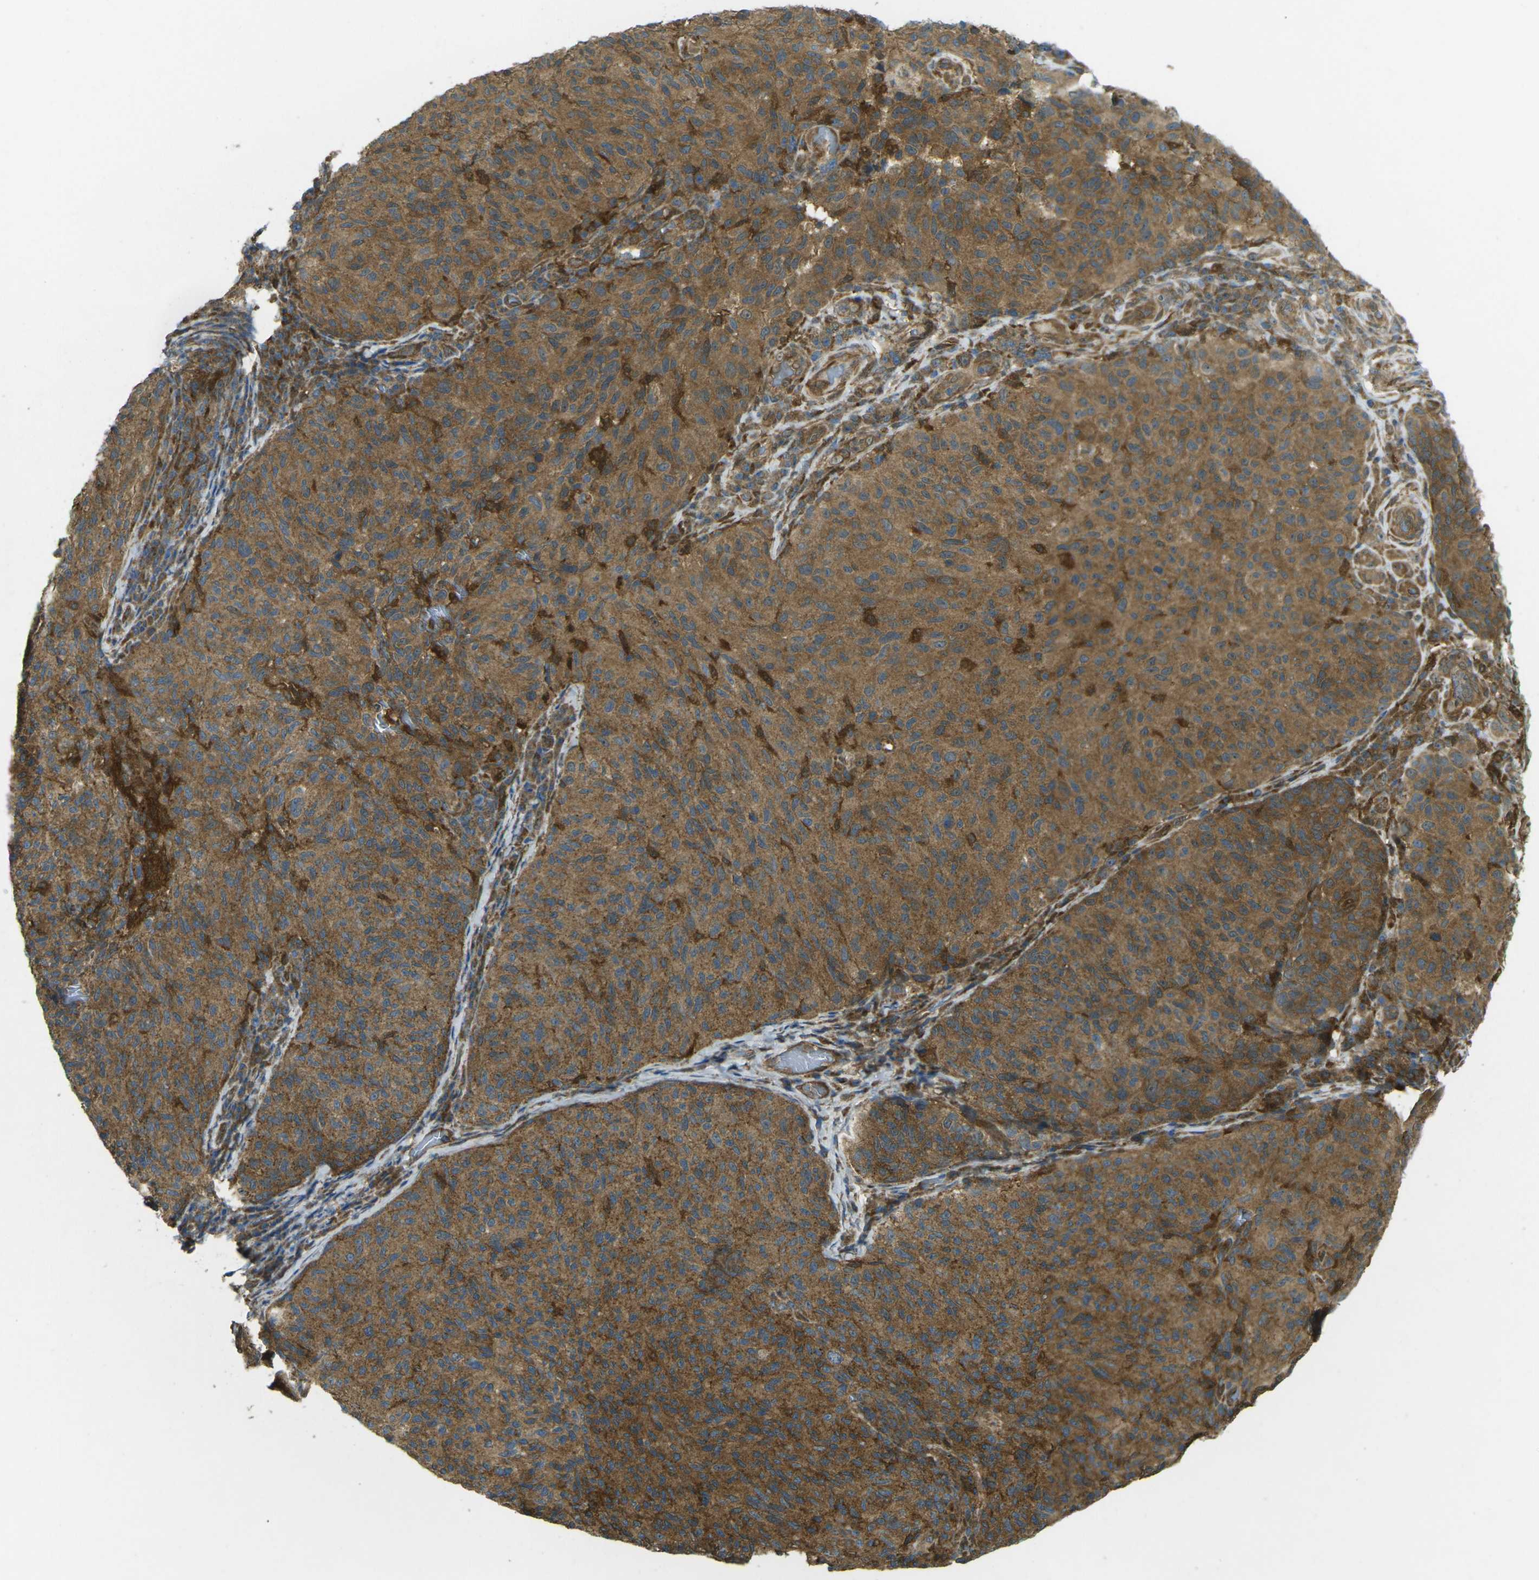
{"staining": {"intensity": "moderate", "quantity": ">75%", "location": "cytoplasmic/membranous"}, "tissue": "melanoma", "cell_type": "Tumor cells", "image_type": "cancer", "snomed": [{"axis": "morphology", "description": "Malignant melanoma, NOS"}, {"axis": "topography", "description": "Skin"}], "caption": "Immunohistochemistry (IHC) photomicrograph of neoplastic tissue: human malignant melanoma stained using immunohistochemistry reveals medium levels of moderate protein expression localized specifically in the cytoplasmic/membranous of tumor cells, appearing as a cytoplasmic/membranous brown color.", "gene": "CHMP3", "patient": {"sex": "female", "age": 73}}